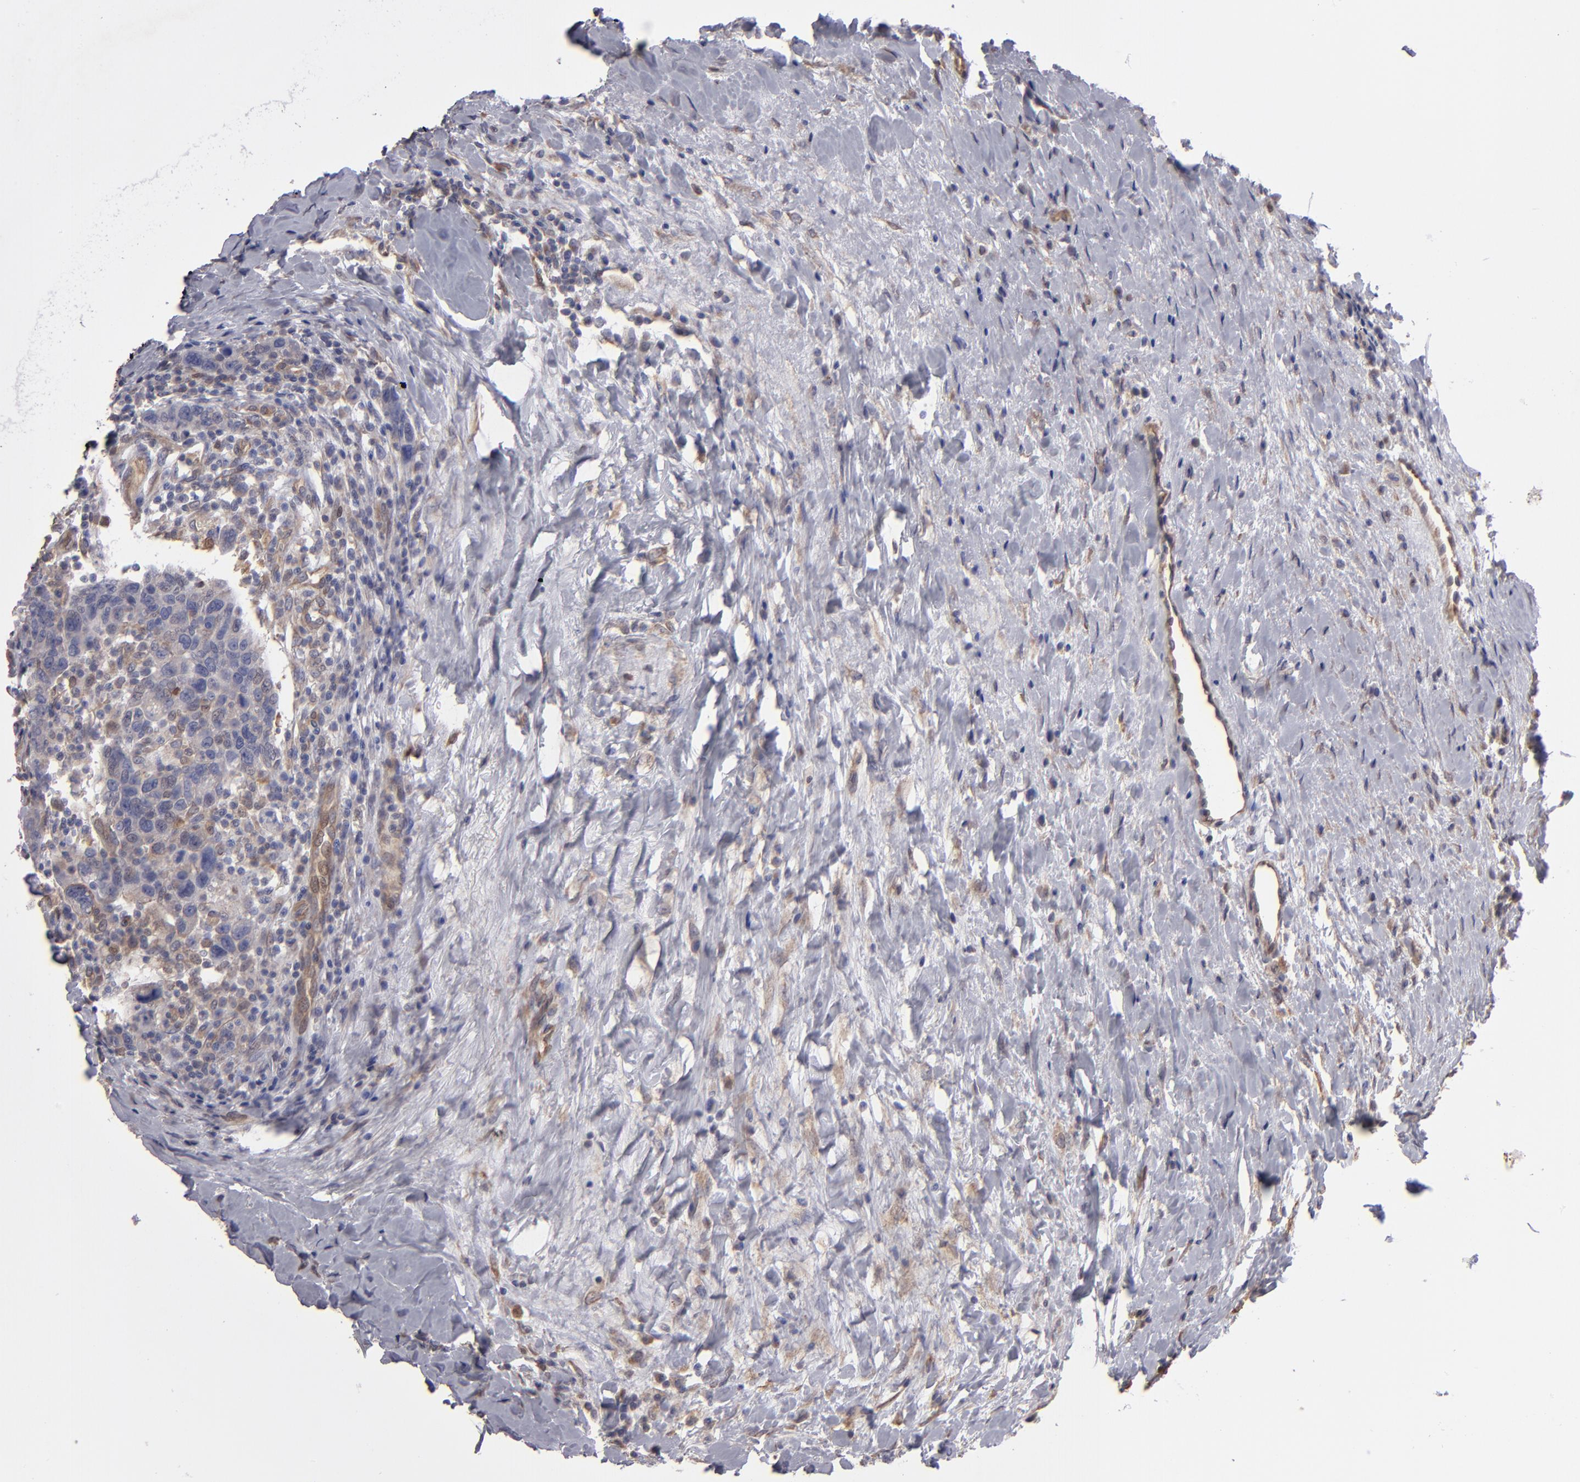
{"staining": {"intensity": "weak", "quantity": ">75%", "location": "cytoplasmic/membranous"}, "tissue": "breast cancer", "cell_type": "Tumor cells", "image_type": "cancer", "snomed": [{"axis": "morphology", "description": "Duct carcinoma"}, {"axis": "topography", "description": "Breast"}], "caption": "High-magnification brightfield microscopy of breast invasive ductal carcinoma stained with DAB (brown) and counterstained with hematoxylin (blue). tumor cells exhibit weak cytoplasmic/membranous expression is identified in about>75% of cells.", "gene": "NDRG2", "patient": {"sex": "female", "age": 37}}